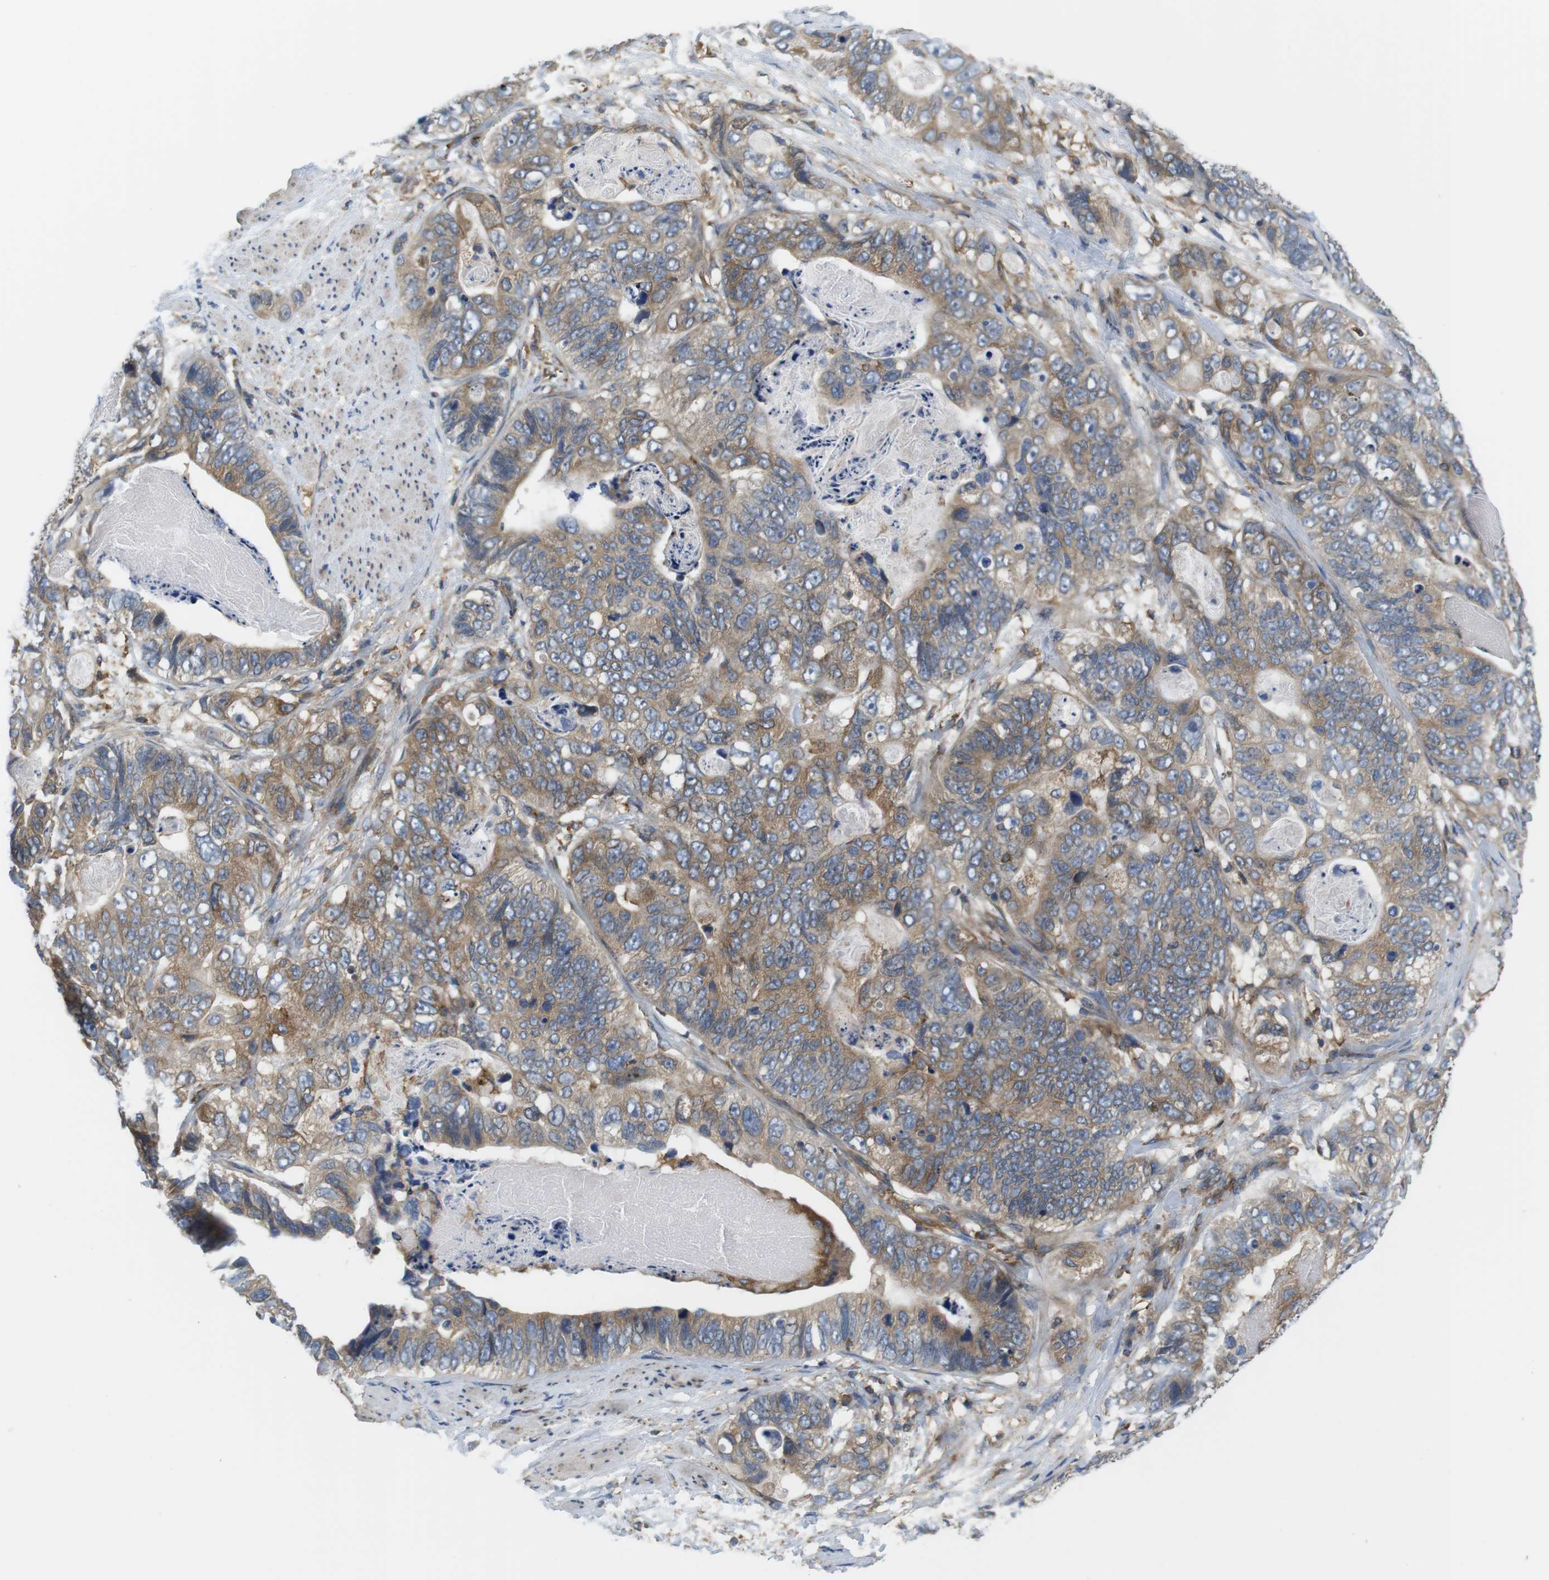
{"staining": {"intensity": "moderate", "quantity": "25%-75%", "location": "cytoplasmic/membranous"}, "tissue": "stomach cancer", "cell_type": "Tumor cells", "image_type": "cancer", "snomed": [{"axis": "morphology", "description": "Adenocarcinoma, NOS"}, {"axis": "topography", "description": "Stomach"}], "caption": "Tumor cells demonstrate medium levels of moderate cytoplasmic/membranous staining in approximately 25%-75% of cells in stomach cancer. (DAB IHC with brightfield microscopy, high magnification).", "gene": "HERPUD2", "patient": {"sex": "female", "age": 89}}